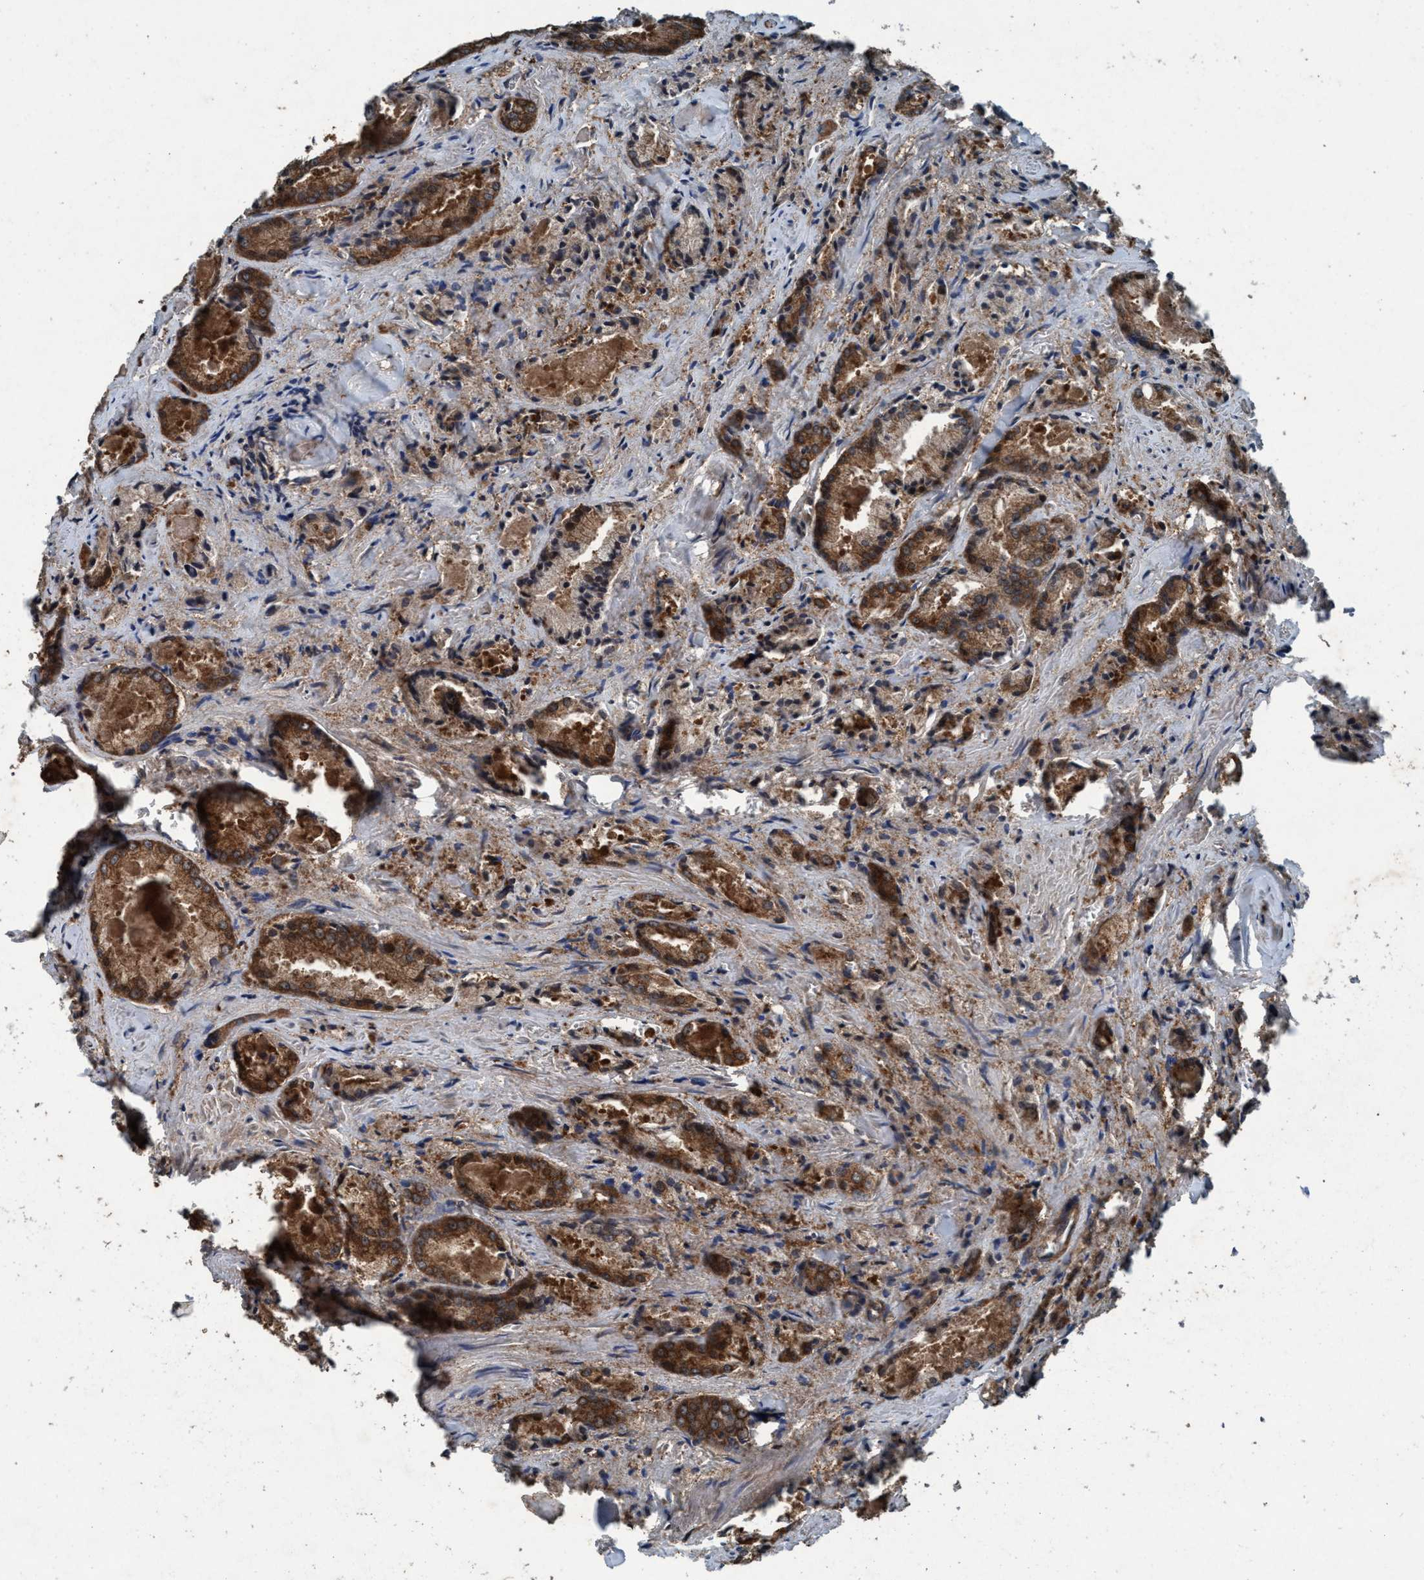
{"staining": {"intensity": "moderate", "quantity": ">75%", "location": "cytoplasmic/membranous"}, "tissue": "prostate cancer", "cell_type": "Tumor cells", "image_type": "cancer", "snomed": [{"axis": "morphology", "description": "Adenocarcinoma, Low grade"}, {"axis": "topography", "description": "Prostate"}], "caption": "Prostate cancer was stained to show a protein in brown. There is medium levels of moderate cytoplasmic/membranous staining in about >75% of tumor cells.", "gene": "AKT1S1", "patient": {"sex": "male", "age": 64}}